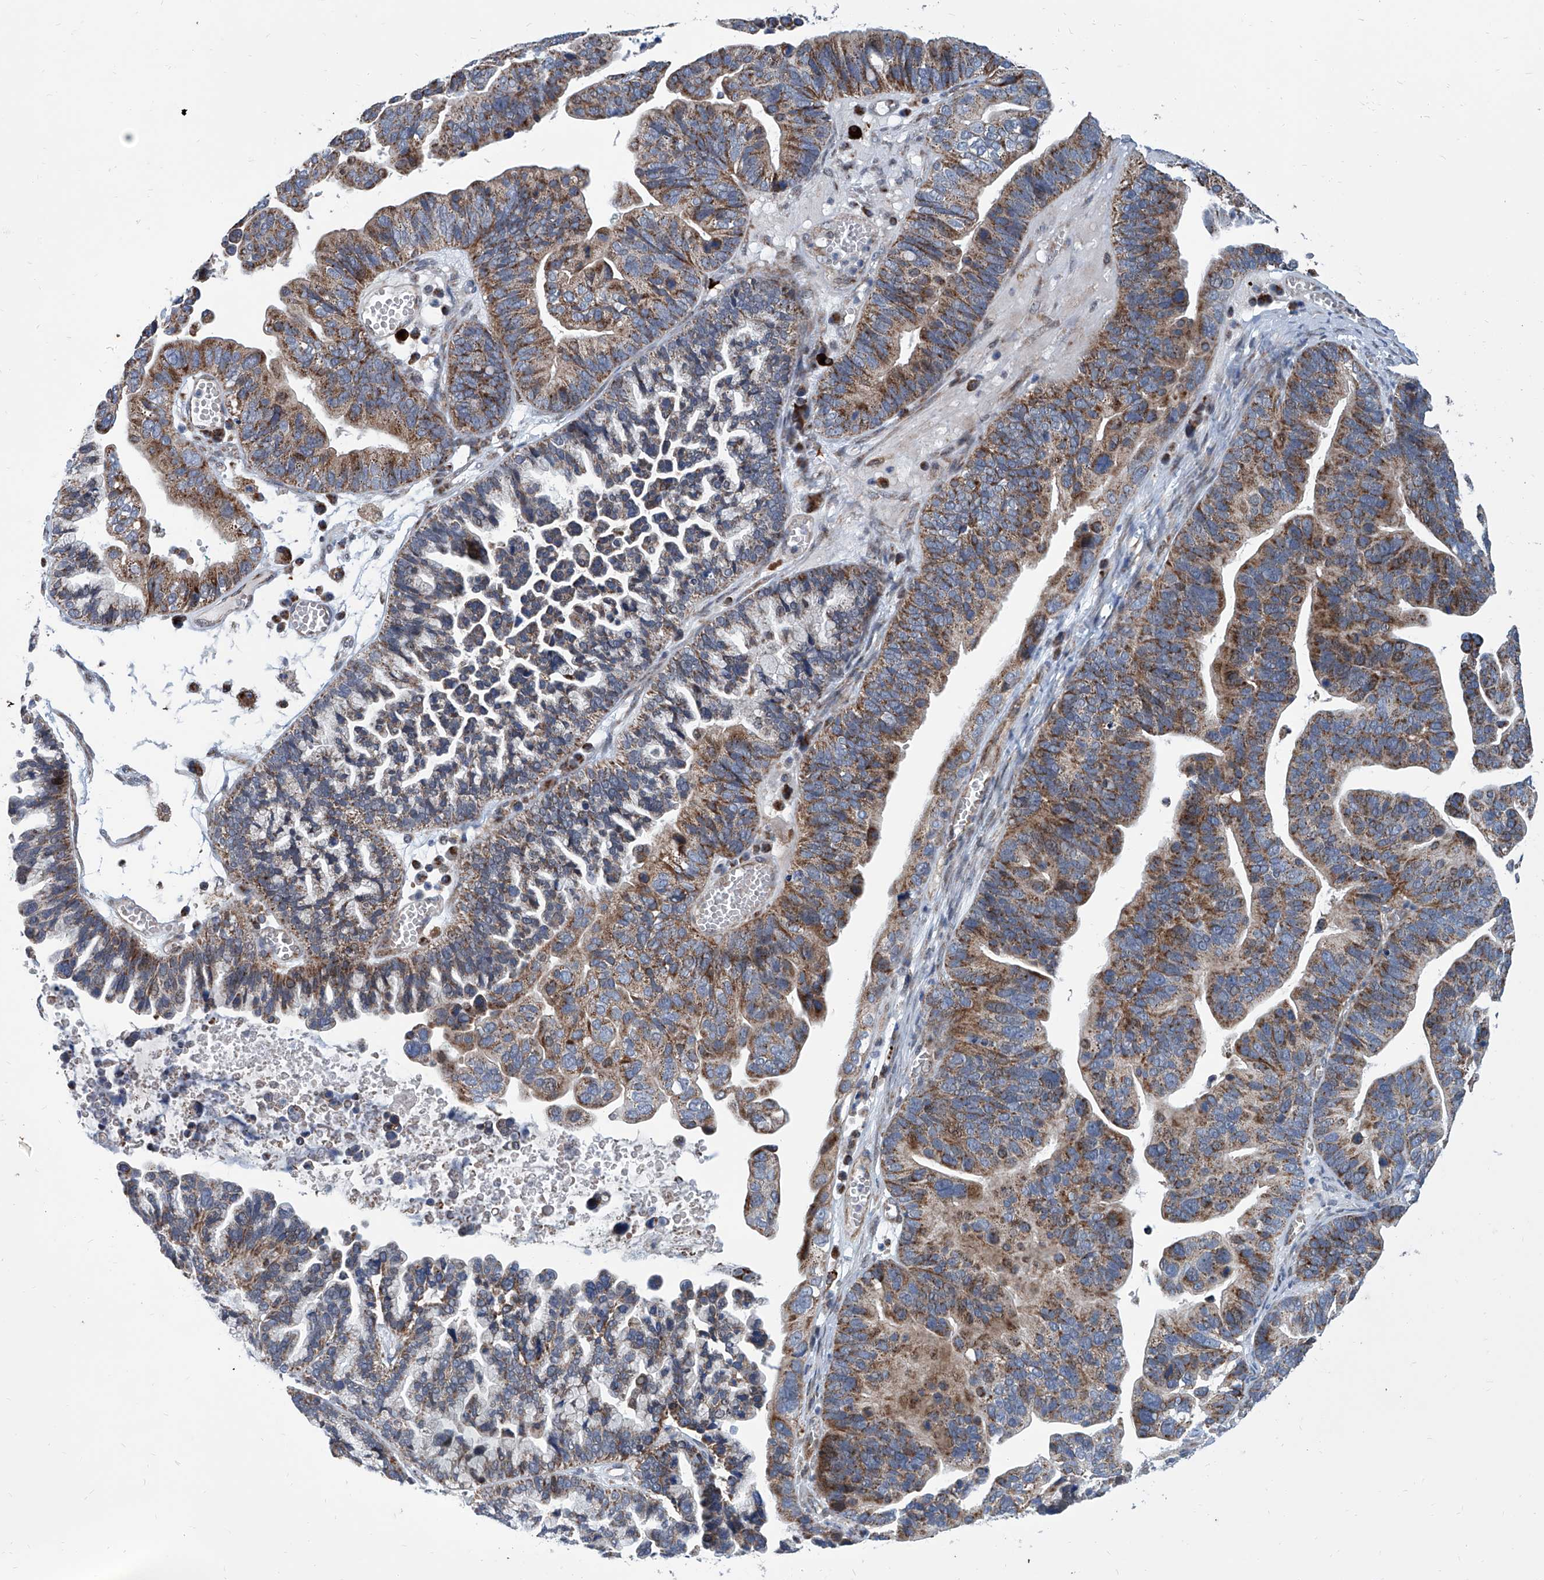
{"staining": {"intensity": "strong", "quantity": "25%-75%", "location": "cytoplasmic/membranous"}, "tissue": "ovarian cancer", "cell_type": "Tumor cells", "image_type": "cancer", "snomed": [{"axis": "morphology", "description": "Cystadenocarcinoma, serous, NOS"}, {"axis": "topography", "description": "Ovary"}], "caption": "A high-resolution micrograph shows immunohistochemistry staining of serous cystadenocarcinoma (ovarian), which shows strong cytoplasmic/membranous expression in approximately 25%-75% of tumor cells.", "gene": "USP48", "patient": {"sex": "female", "age": 56}}